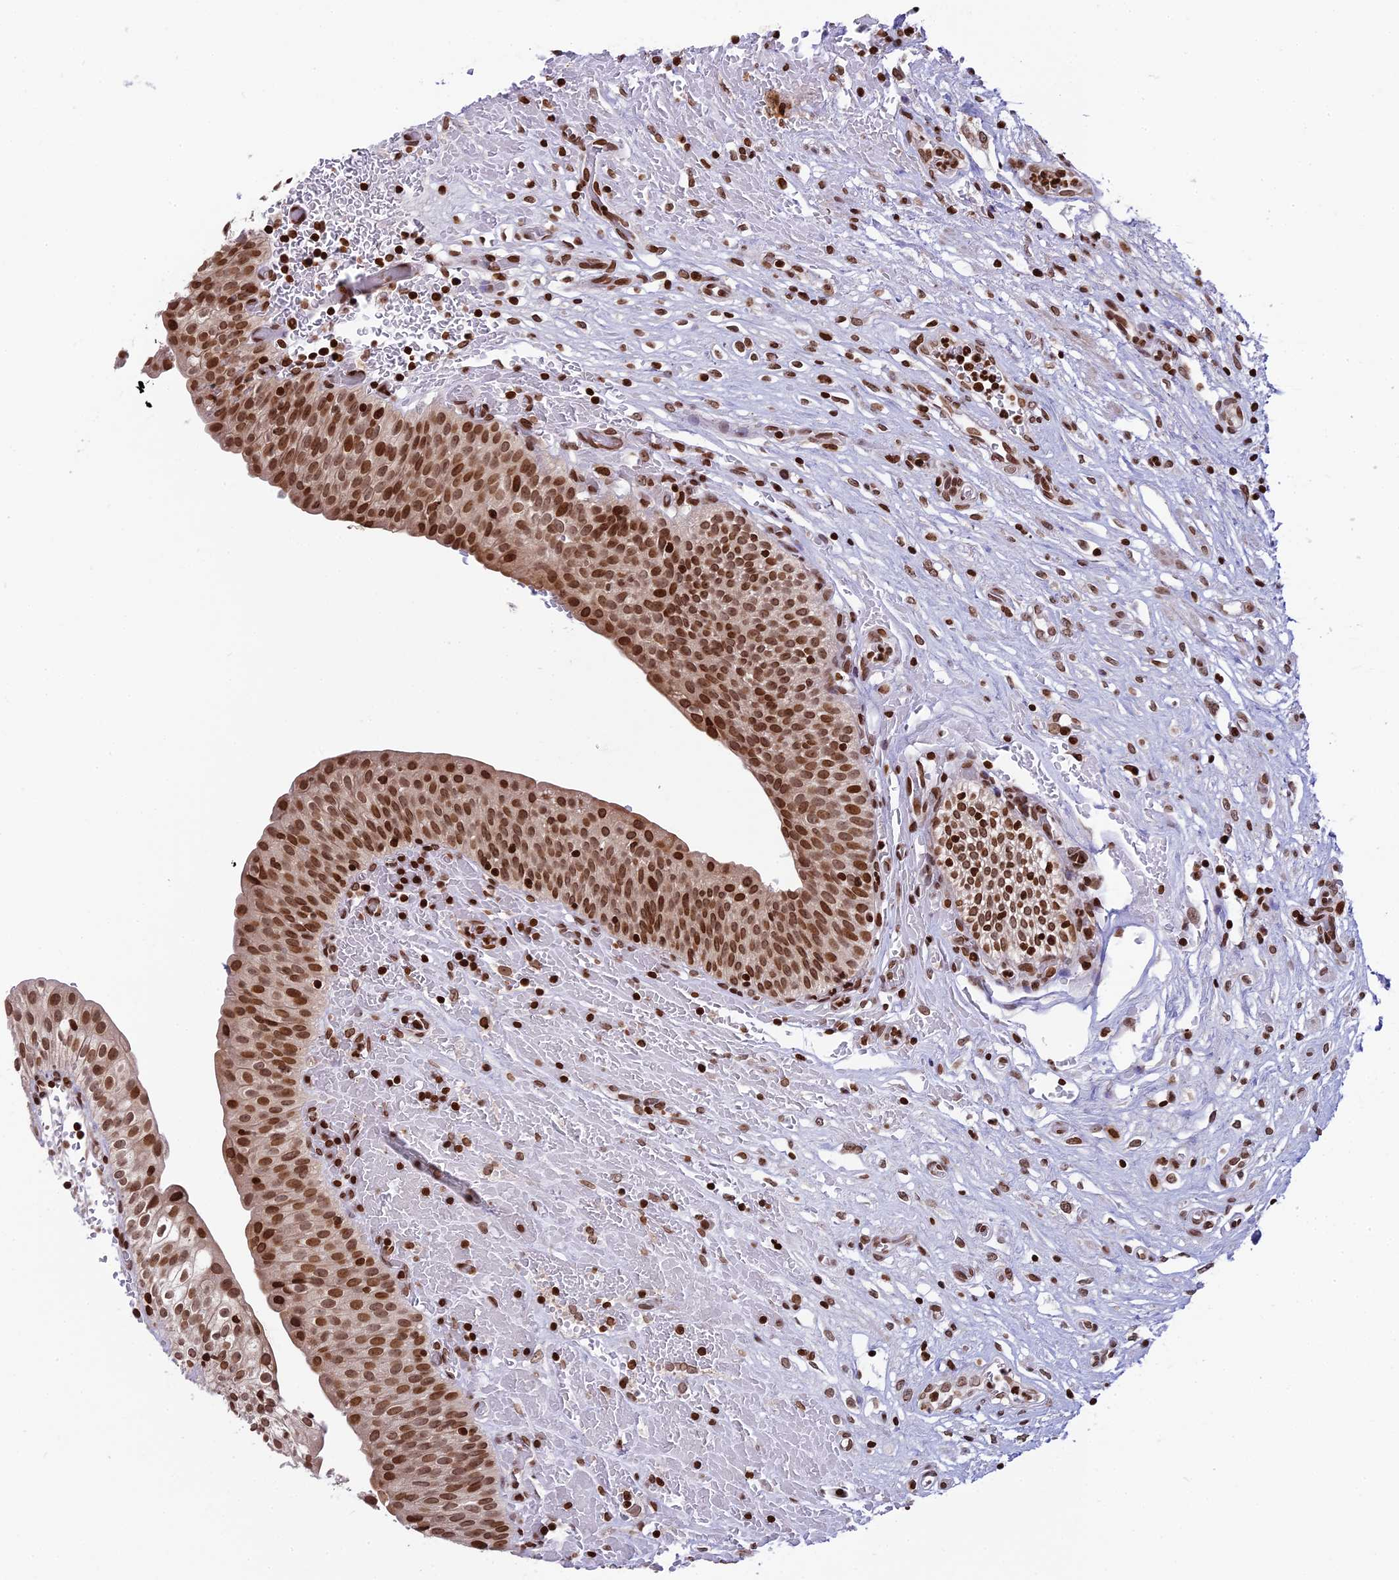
{"staining": {"intensity": "strong", "quantity": ">75%", "location": "nuclear"}, "tissue": "urinary bladder", "cell_type": "Urothelial cells", "image_type": "normal", "snomed": [{"axis": "morphology", "description": "Normal tissue, NOS"}, {"axis": "topography", "description": "Urinary bladder"}], "caption": "IHC histopathology image of unremarkable human urinary bladder stained for a protein (brown), which reveals high levels of strong nuclear positivity in about >75% of urothelial cells.", "gene": "TET2", "patient": {"sex": "male", "age": 55}}